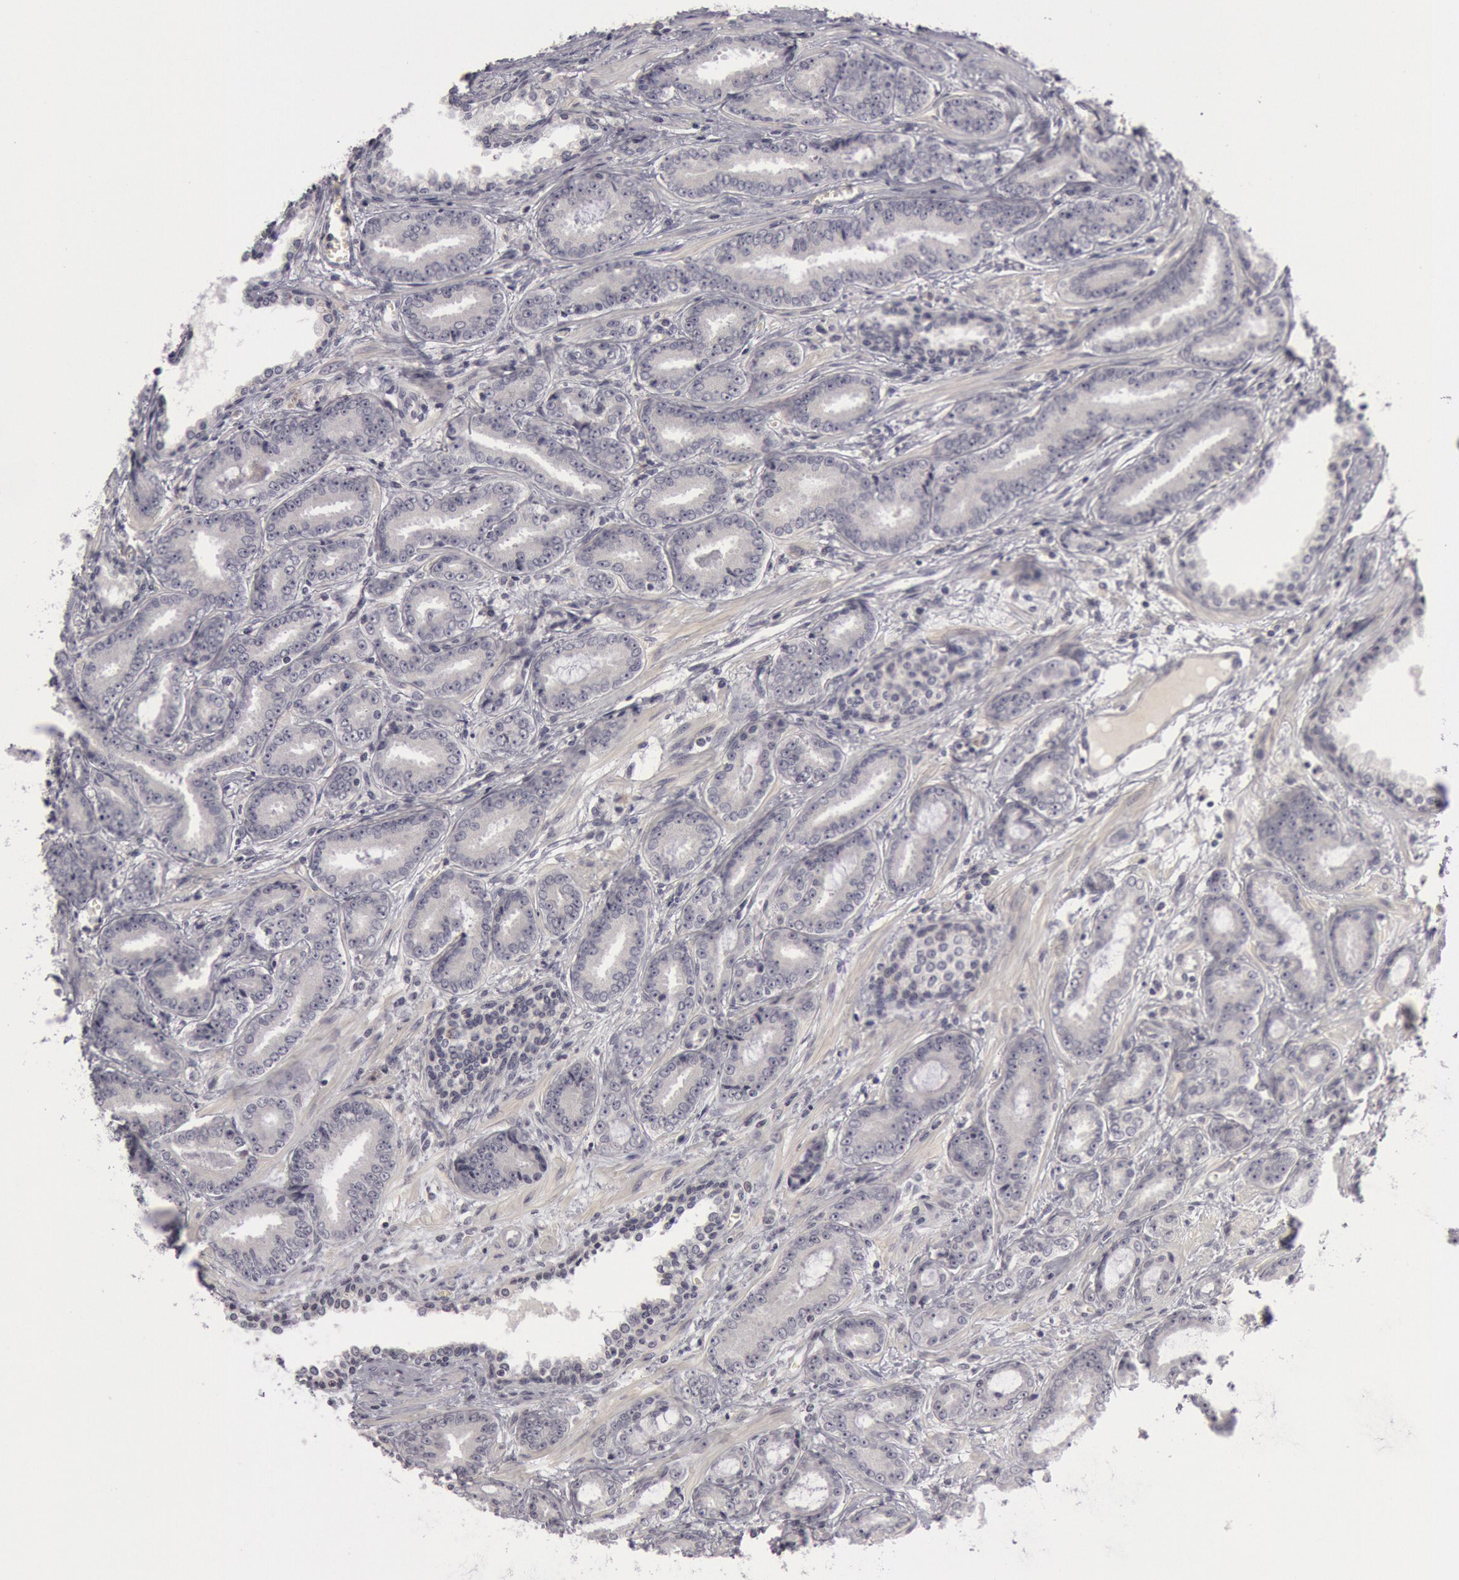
{"staining": {"intensity": "negative", "quantity": "none", "location": "none"}, "tissue": "prostate cancer", "cell_type": "Tumor cells", "image_type": "cancer", "snomed": [{"axis": "morphology", "description": "Adenocarcinoma, Low grade"}, {"axis": "topography", "description": "Prostate"}], "caption": "High magnification brightfield microscopy of prostate cancer (low-grade adenocarcinoma) stained with DAB (brown) and counterstained with hematoxylin (blue): tumor cells show no significant expression. (Stains: DAB (3,3'-diaminobenzidine) immunohistochemistry (IHC) with hematoxylin counter stain, Microscopy: brightfield microscopy at high magnification).", "gene": "KRT16", "patient": {"sex": "male", "age": 65}}